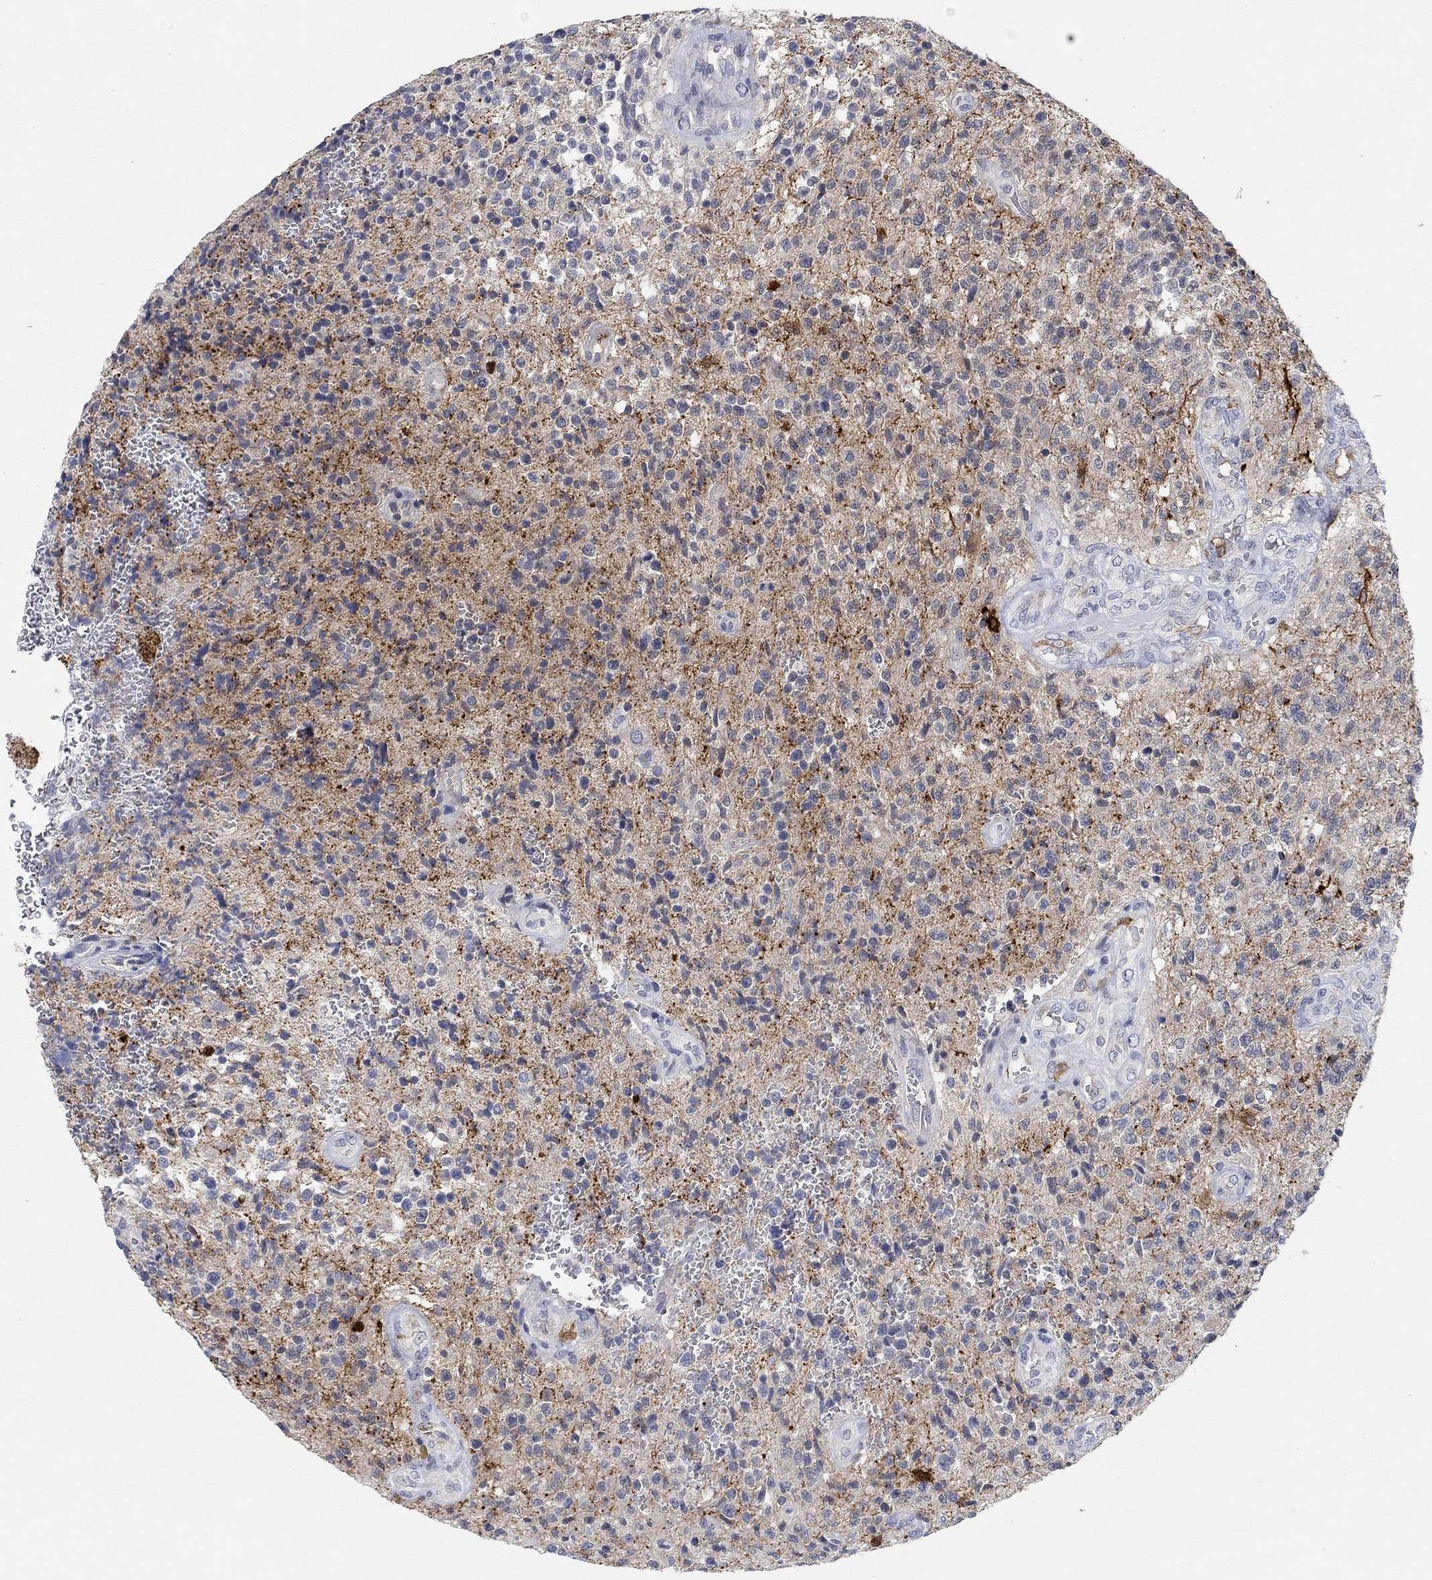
{"staining": {"intensity": "negative", "quantity": "none", "location": "none"}, "tissue": "glioma", "cell_type": "Tumor cells", "image_type": "cancer", "snomed": [{"axis": "morphology", "description": "Glioma, malignant, High grade"}, {"axis": "topography", "description": "Brain"}], "caption": "This is a histopathology image of immunohistochemistry (IHC) staining of malignant high-grade glioma, which shows no staining in tumor cells. (Stains: DAB immunohistochemistry with hematoxylin counter stain, Microscopy: brightfield microscopy at high magnification).", "gene": "VAT1L", "patient": {"sex": "male", "age": 56}}